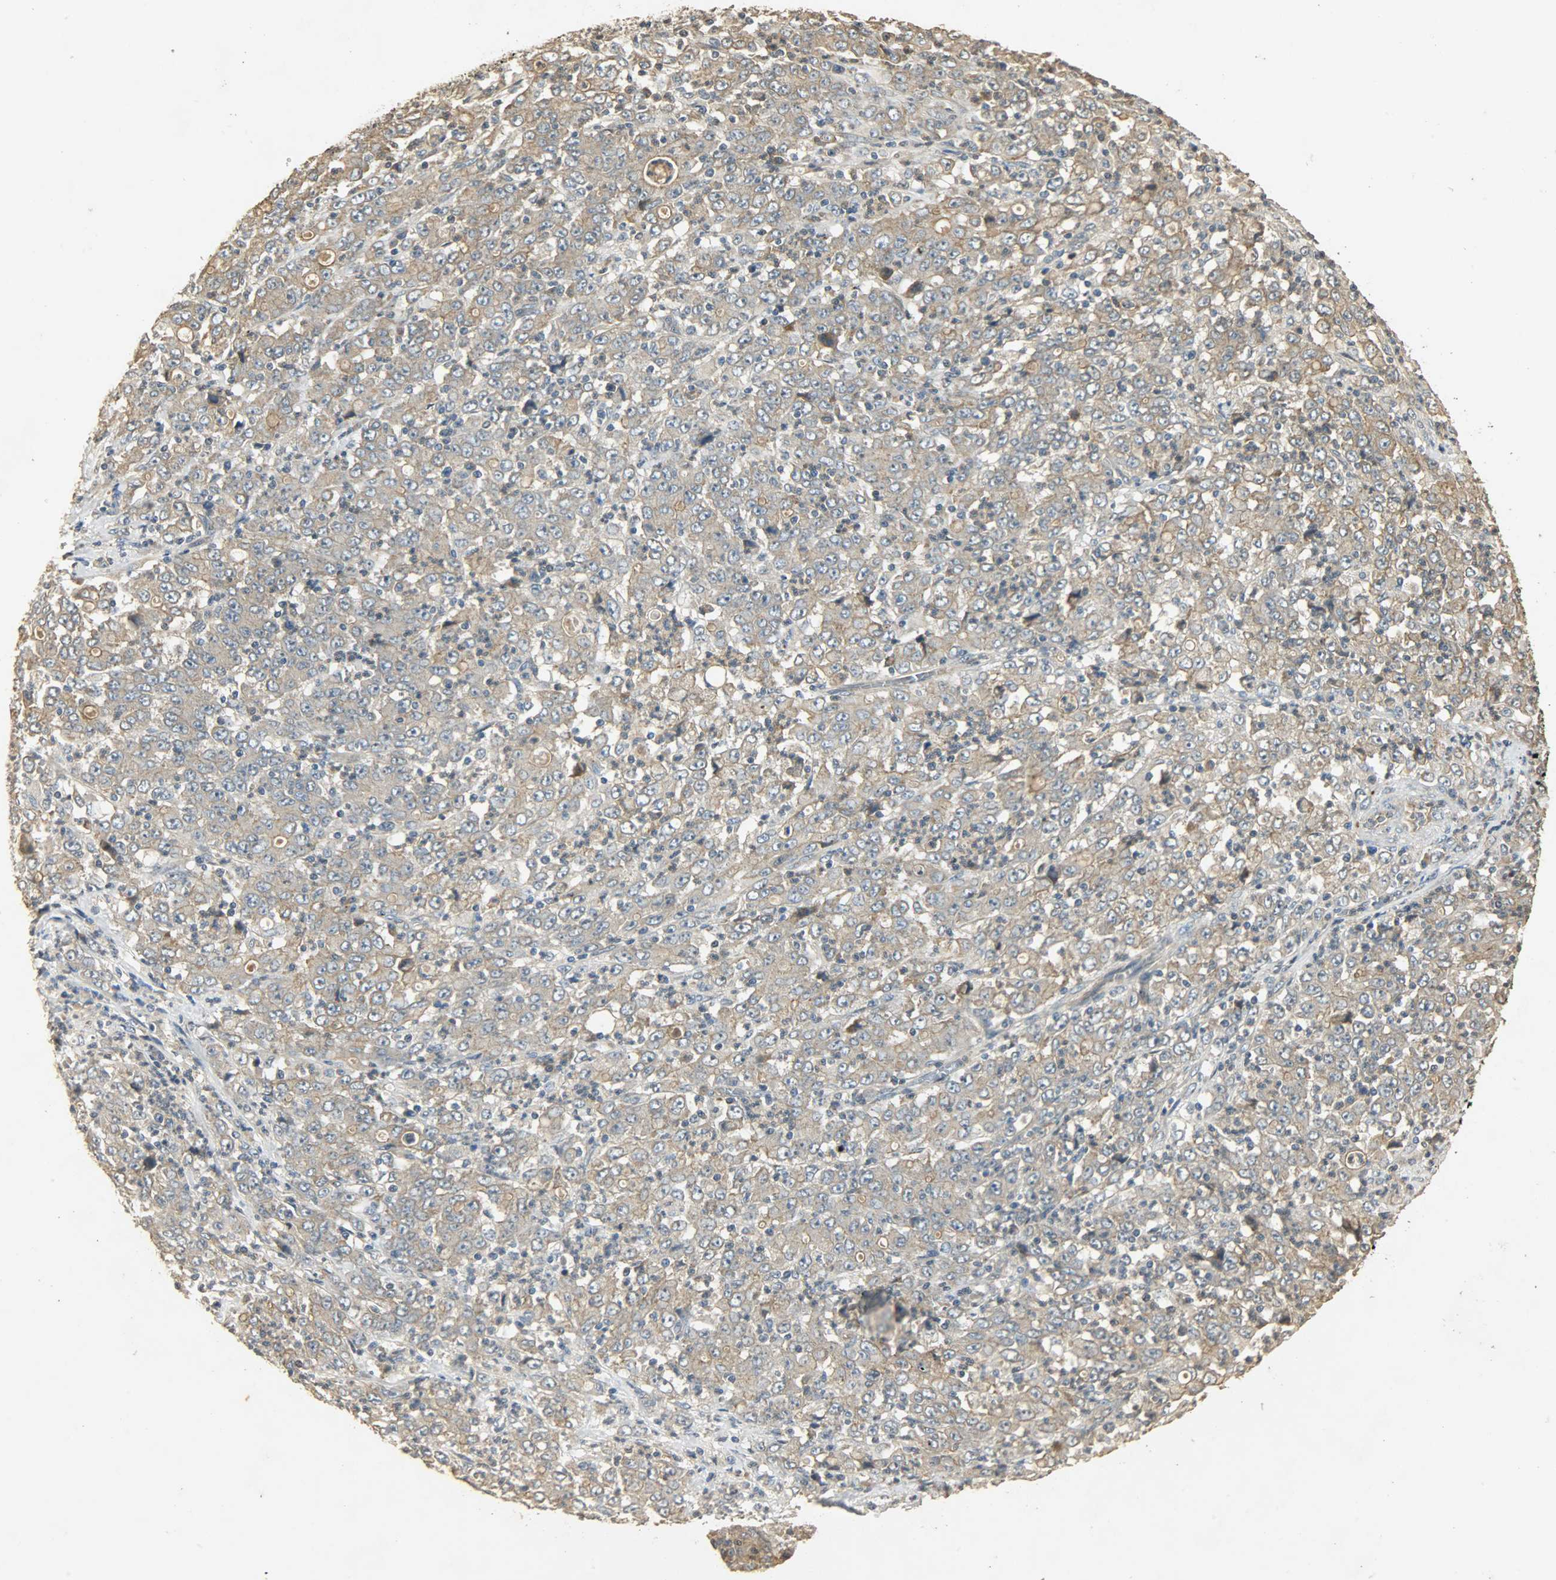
{"staining": {"intensity": "weak", "quantity": ">75%", "location": "cytoplasmic/membranous"}, "tissue": "stomach cancer", "cell_type": "Tumor cells", "image_type": "cancer", "snomed": [{"axis": "morphology", "description": "Adenocarcinoma, NOS"}, {"axis": "topography", "description": "Stomach, lower"}], "caption": "Immunohistochemical staining of human stomach adenocarcinoma shows low levels of weak cytoplasmic/membranous protein staining in about >75% of tumor cells.", "gene": "ATP2B1", "patient": {"sex": "female", "age": 71}}